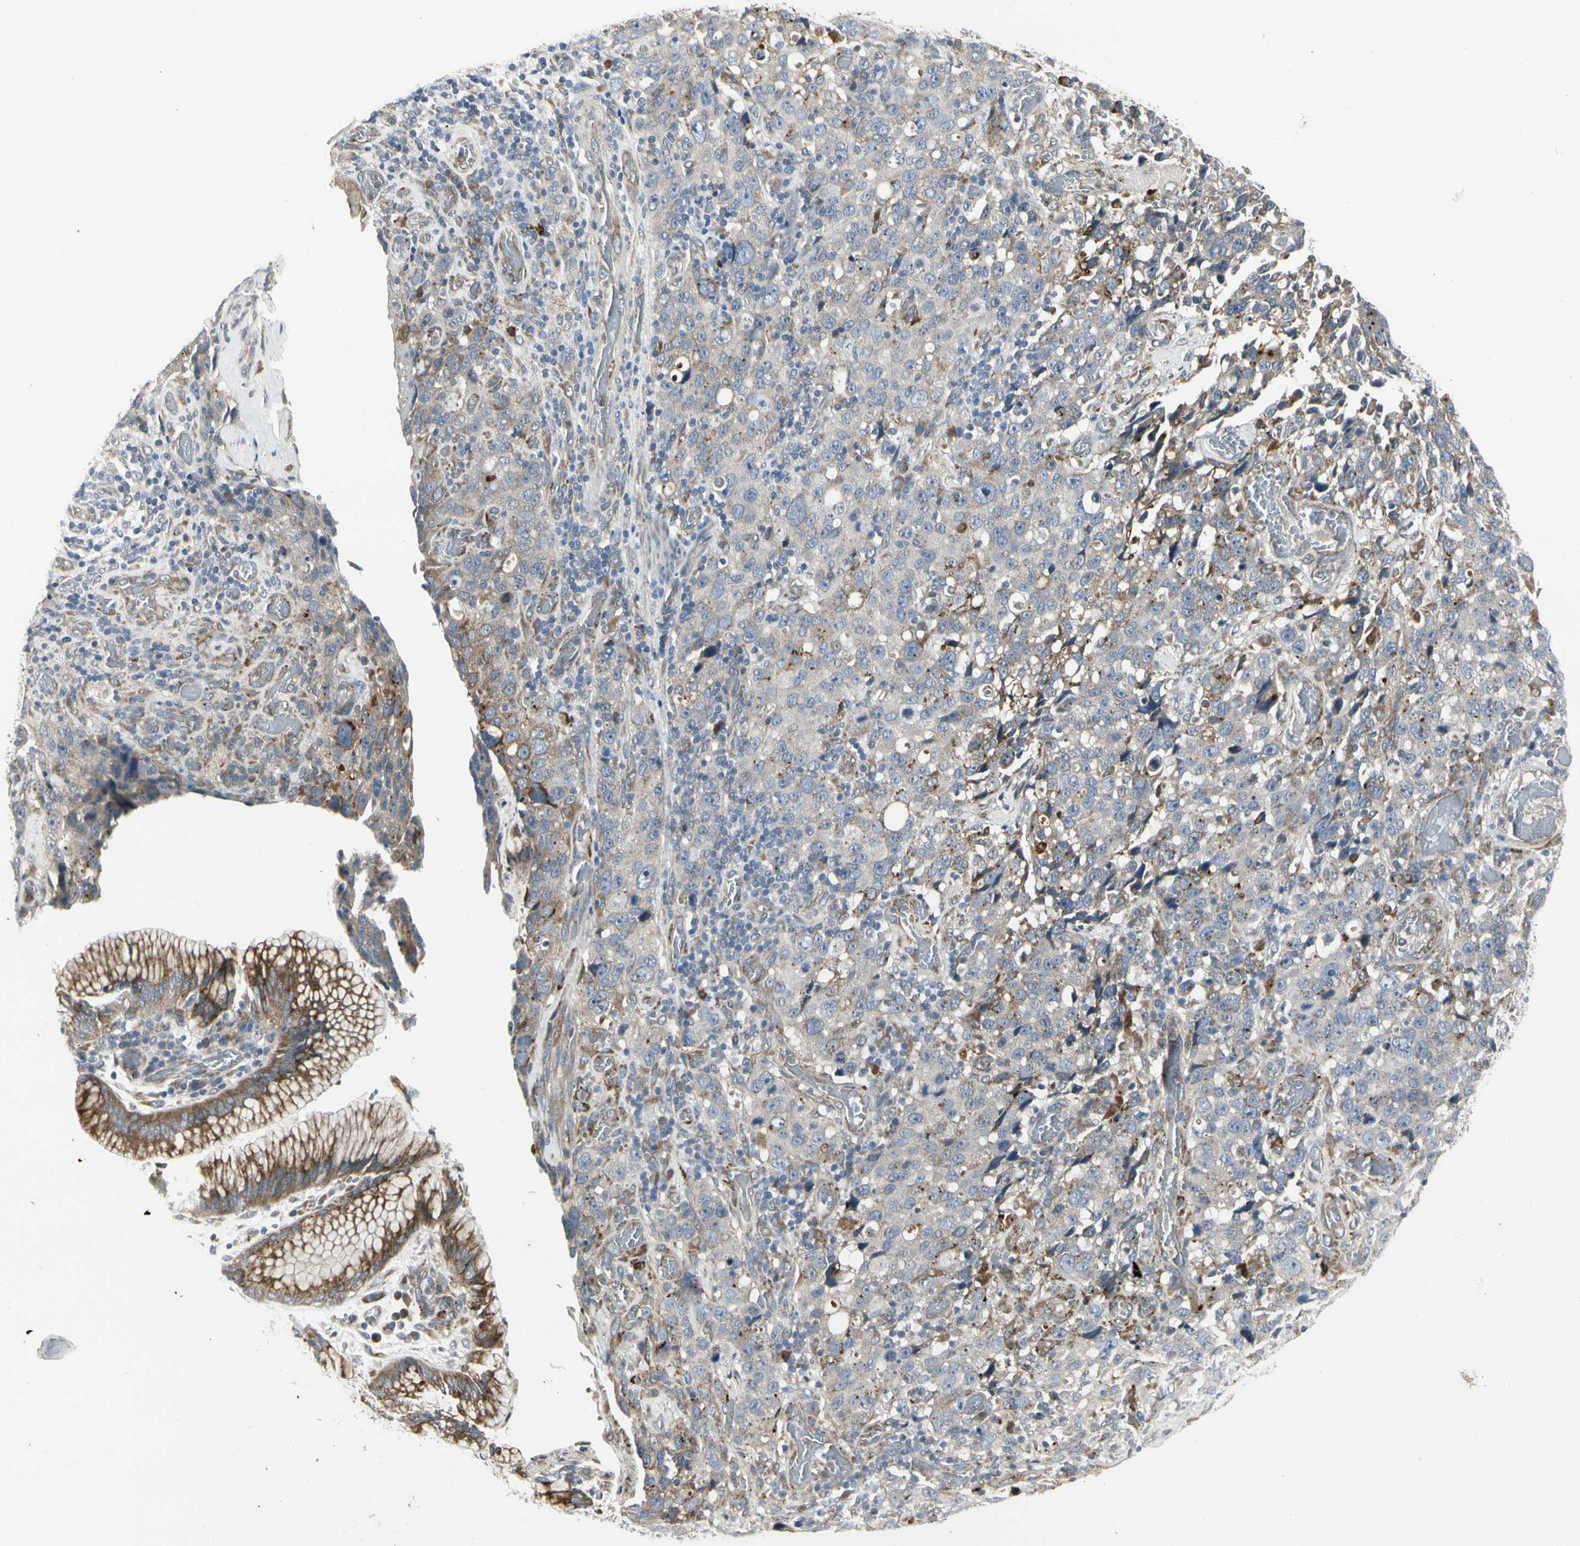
{"staining": {"intensity": "weak", "quantity": "25%-75%", "location": "cytoplasmic/membranous"}, "tissue": "stomach cancer", "cell_type": "Tumor cells", "image_type": "cancer", "snomed": [{"axis": "morphology", "description": "Normal tissue, NOS"}, {"axis": "morphology", "description": "Adenocarcinoma, NOS"}, {"axis": "topography", "description": "Stomach"}], "caption": "Human stomach adenocarcinoma stained with a brown dye demonstrates weak cytoplasmic/membranous positive expression in approximately 25%-75% of tumor cells.", "gene": "GRN", "patient": {"sex": "male", "age": 48}}